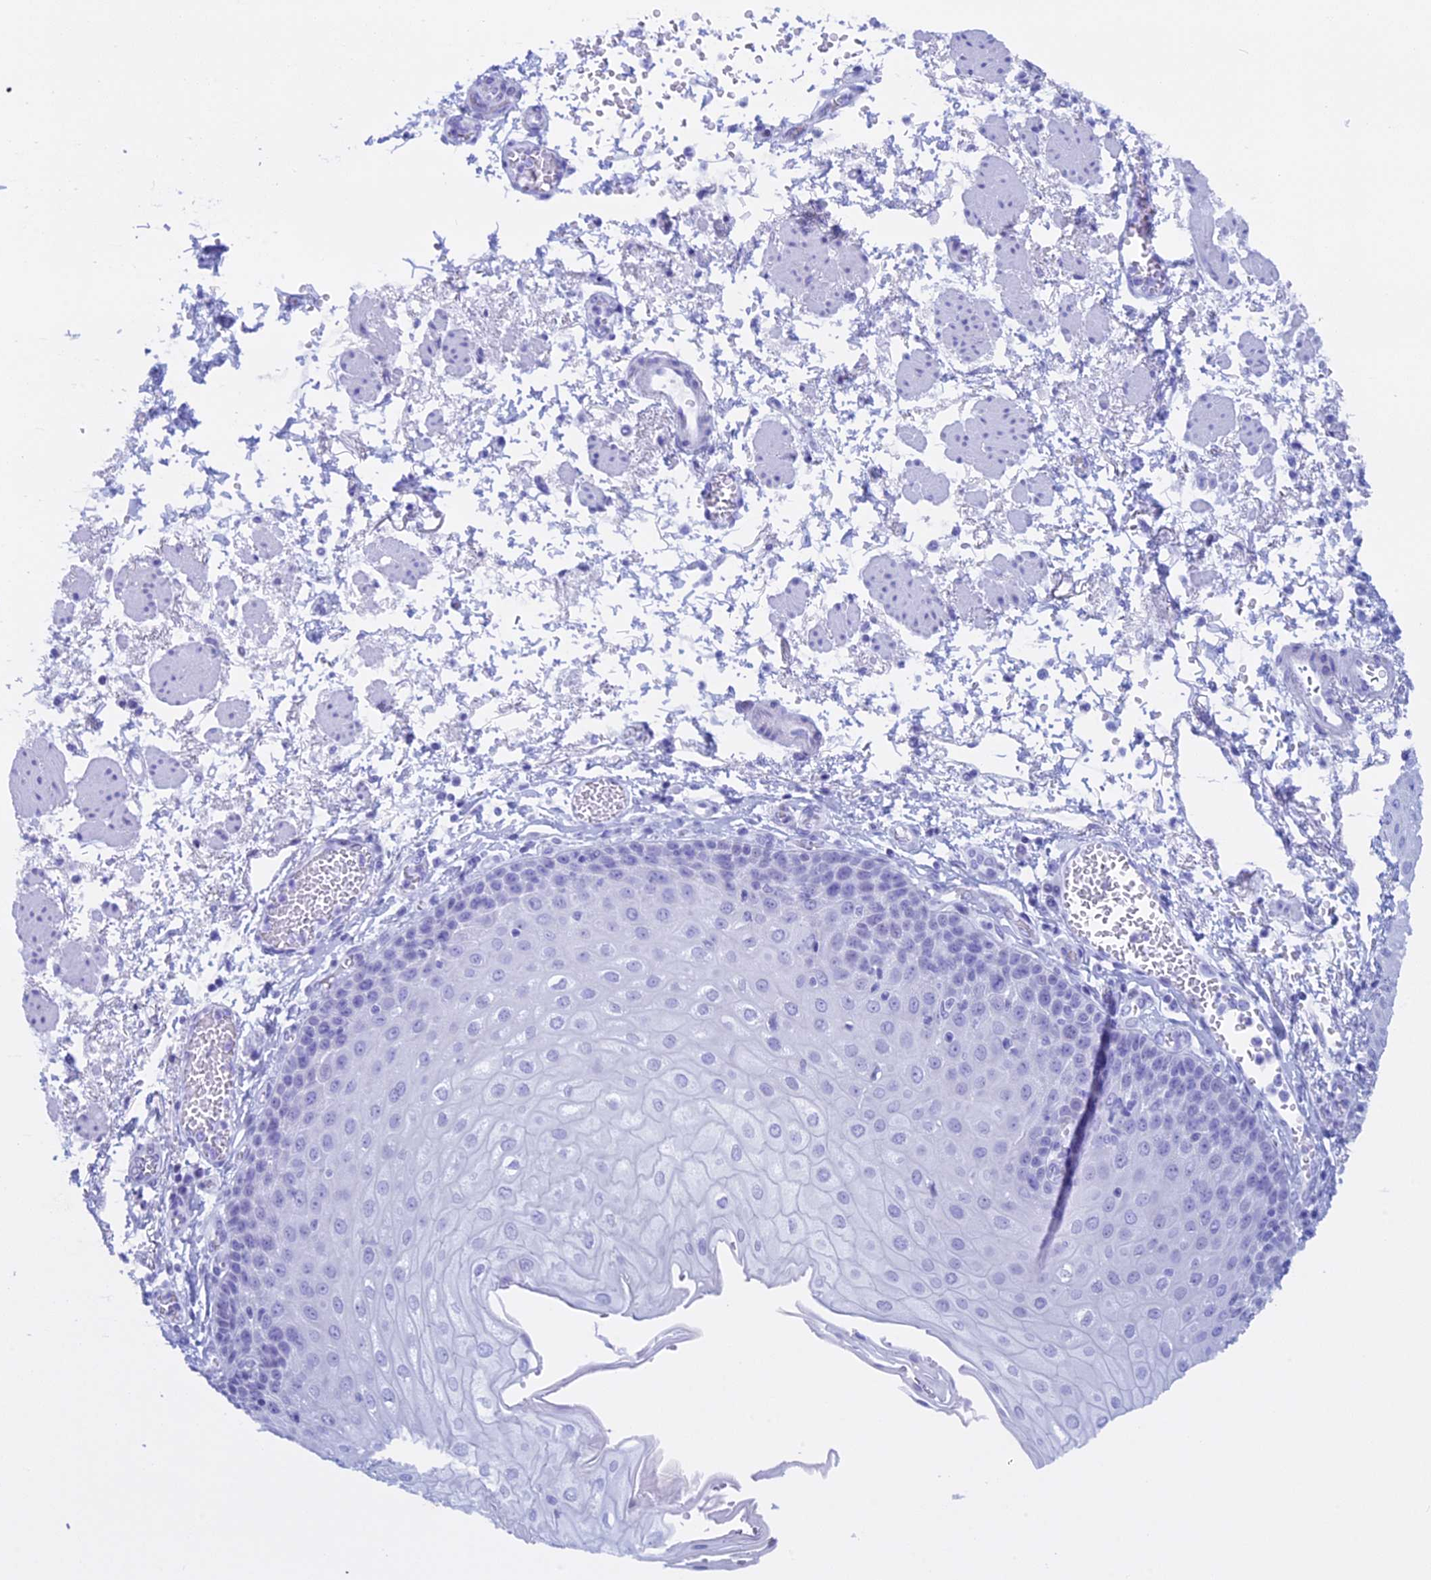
{"staining": {"intensity": "negative", "quantity": "none", "location": "none"}, "tissue": "esophagus", "cell_type": "Squamous epithelial cells", "image_type": "normal", "snomed": [{"axis": "morphology", "description": "Normal tissue, NOS"}, {"axis": "topography", "description": "Esophagus"}], "caption": "This histopathology image is of unremarkable esophagus stained with immunohistochemistry (IHC) to label a protein in brown with the nuclei are counter-stained blue. There is no expression in squamous epithelial cells. The staining is performed using DAB (3,3'-diaminobenzidine) brown chromogen with nuclei counter-stained in using hematoxylin.", "gene": "KCTD21", "patient": {"sex": "male", "age": 81}}